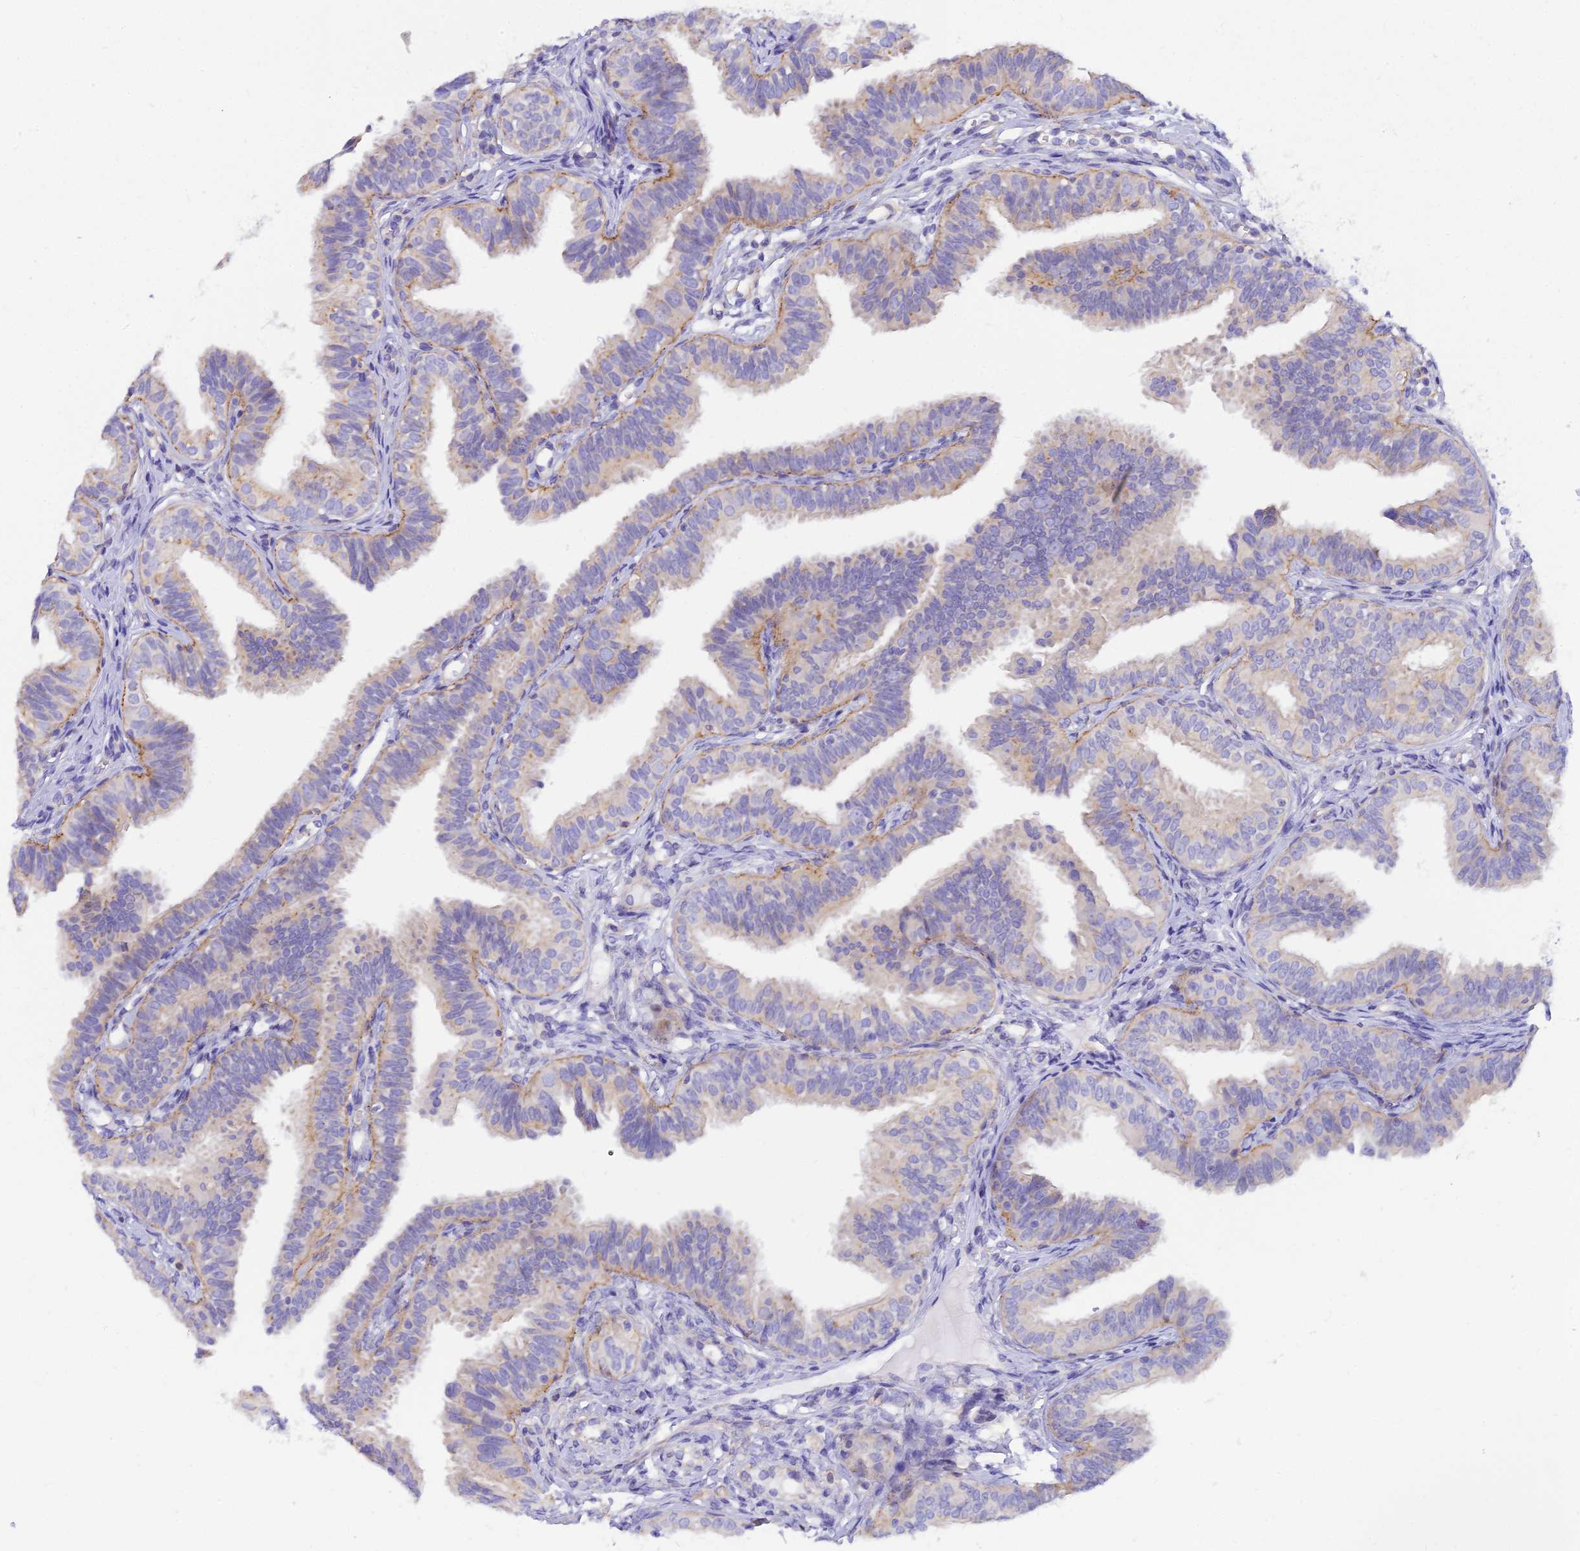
{"staining": {"intensity": "weak", "quantity": "<25%", "location": "cytoplasmic/membranous"}, "tissue": "fallopian tube", "cell_type": "Glandular cells", "image_type": "normal", "snomed": [{"axis": "morphology", "description": "Normal tissue, NOS"}, {"axis": "topography", "description": "Fallopian tube"}], "caption": "An immunohistochemistry image of normal fallopian tube is shown. There is no staining in glandular cells of fallopian tube.", "gene": "ARL8A", "patient": {"sex": "female", "age": 35}}